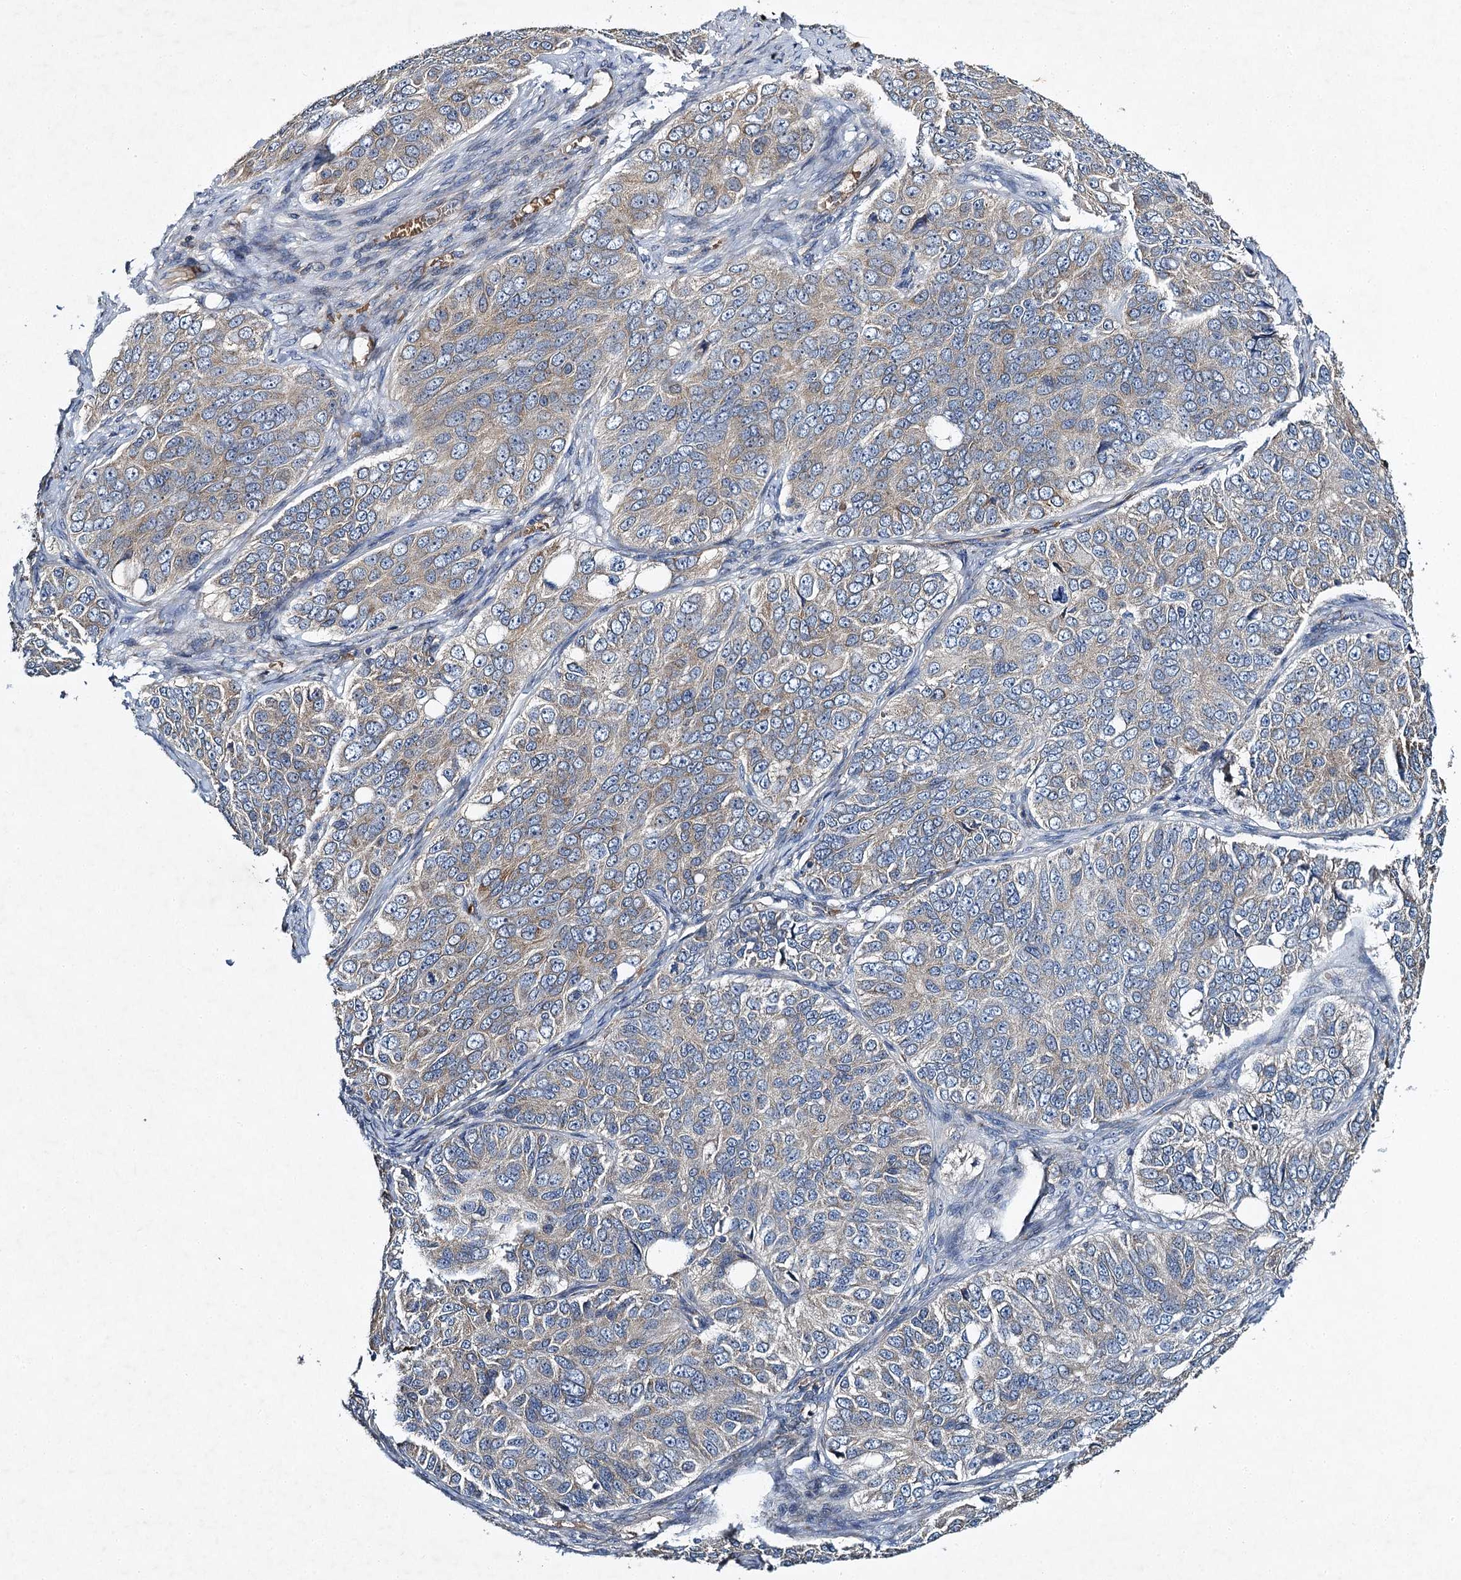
{"staining": {"intensity": "weak", "quantity": "<25%", "location": "cytoplasmic/membranous"}, "tissue": "ovarian cancer", "cell_type": "Tumor cells", "image_type": "cancer", "snomed": [{"axis": "morphology", "description": "Carcinoma, endometroid"}, {"axis": "topography", "description": "Ovary"}], "caption": "The photomicrograph exhibits no staining of tumor cells in ovarian cancer (endometroid carcinoma).", "gene": "BCS1L", "patient": {"sex": "female", "age": 51}}